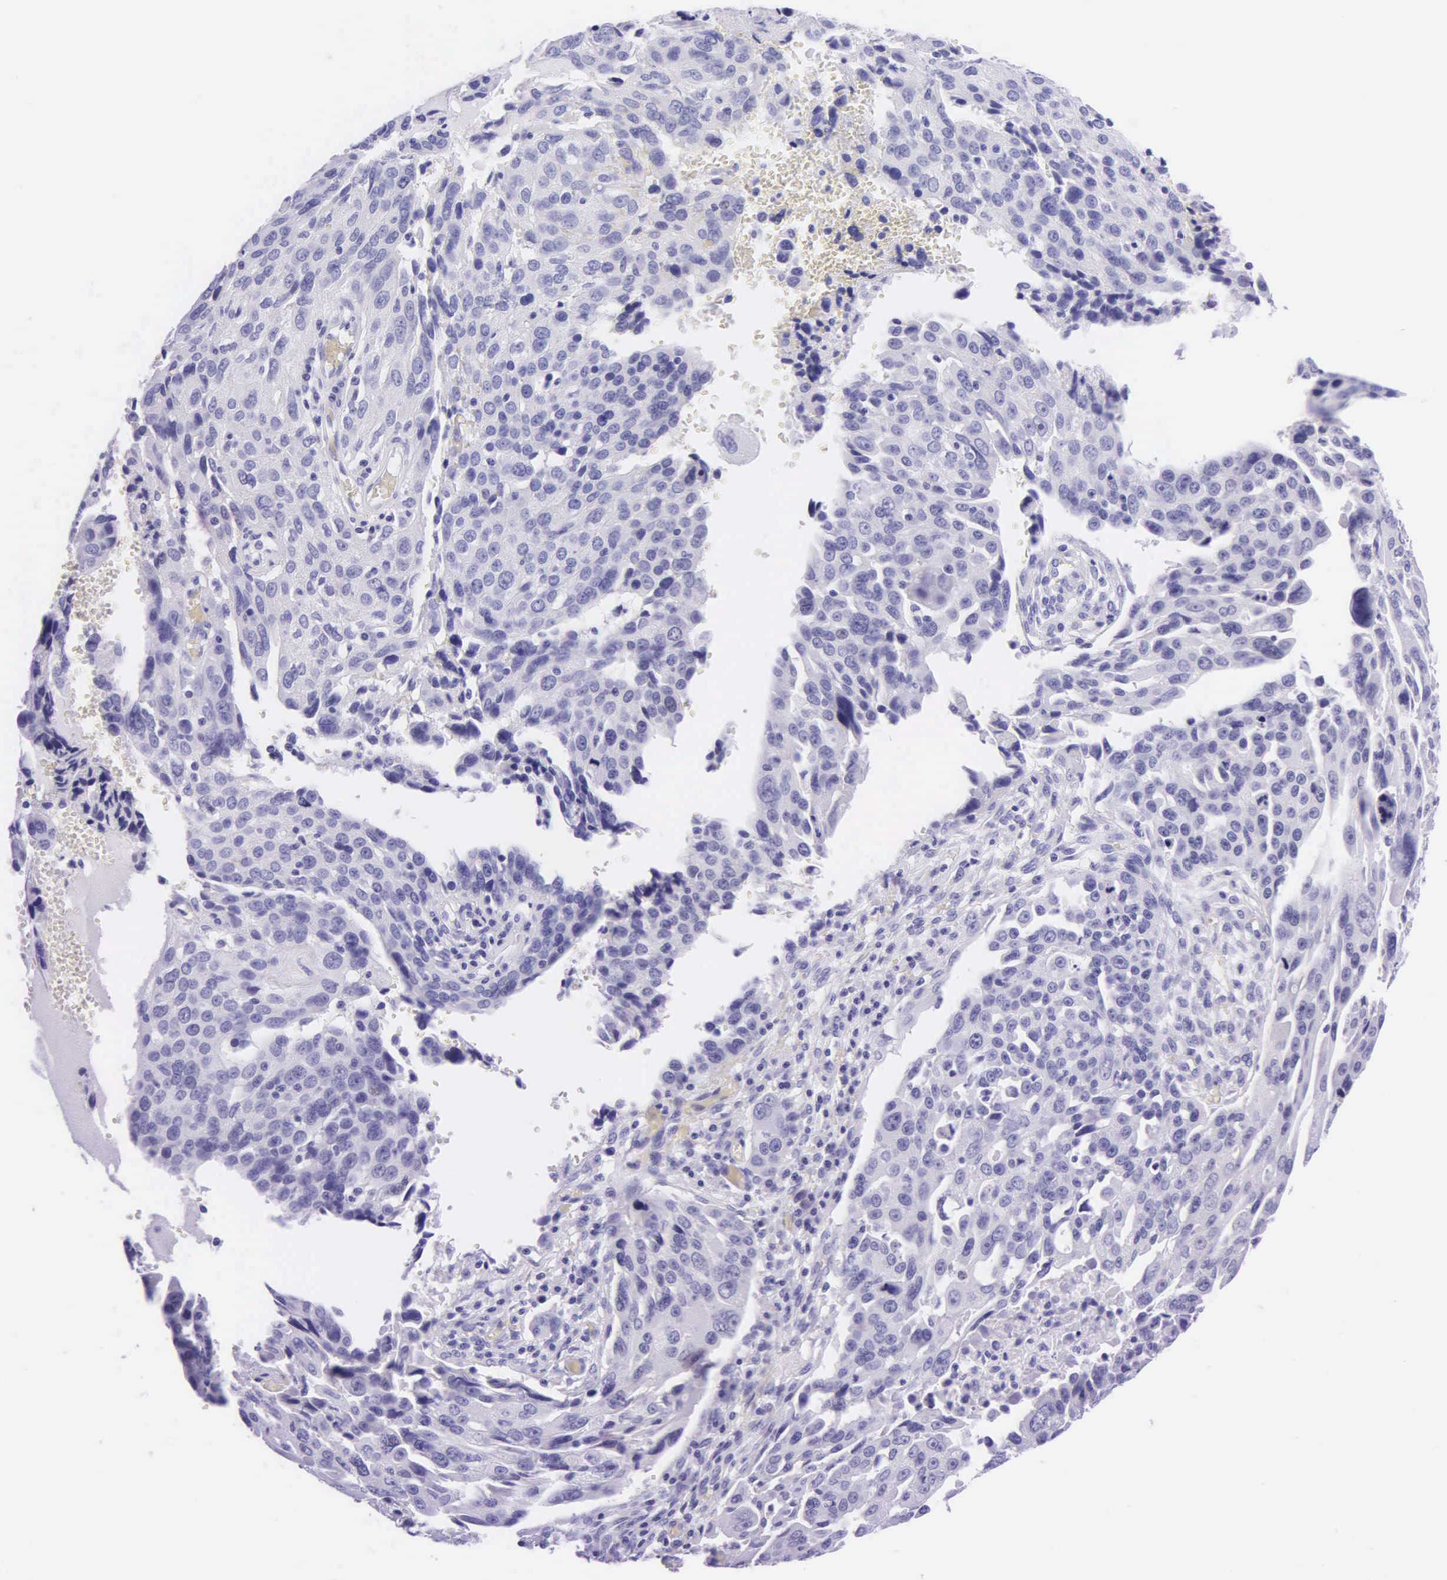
{"staining": {"intensity": "negative", "quantity": "none", "location": "none"}, "tissue": "ovarian cancer", "cell_type": "Tumor cells", "image_type": "cancer", "snomed": [{"axis": "morphology", "description": "Carcinoma, endometroid"}, {"axis": "topography", "description": "Ovary"}], "caption": "High magnification brightfield microscopy of ovarian cancer stained with DAB (3,3'-diaminobenzidine) (brown) and counterstained with hematoxylin (blue): tumor cells show no significant positivity. (DAB (3,3'-diaminobenzidine) IHC, high magnification).", "gene": "KRT20", "patient": {"sex": "female", "age": 75}}